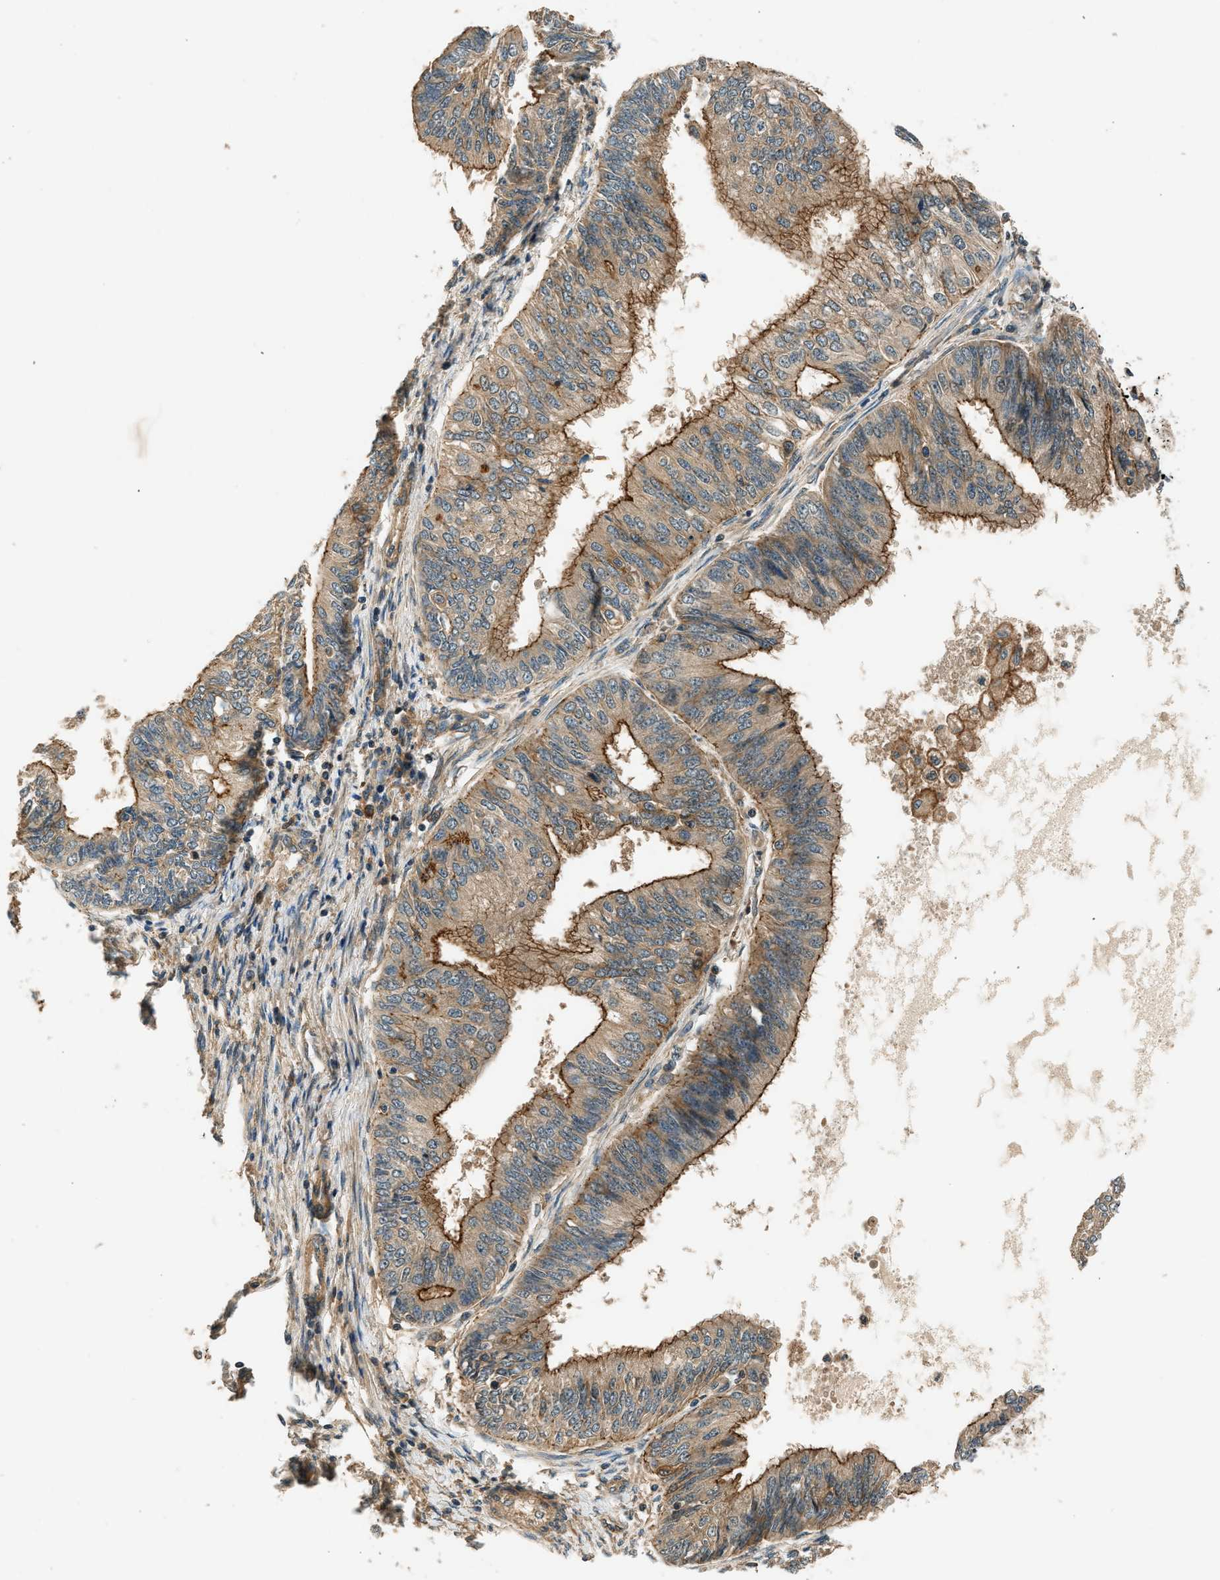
{"staining": {"intensity": "strong", "quantity": "25%-75%", "location": "cytoplasmic/membranous"}, "tissue": "endometrial cancer", "cell_type": "Tumor cells", "image_type": "cancer", "snomed": [{"axis": "morphology", "description": "Adenocarcinoma, NOS"}, {"axis": "topography", "description": "Endometrium"}], "caption": "Adenocarcinoma (endometrial) stained with a protein marker displays strong staining in tumor cells.", "gene": "ARHGEF11", "patient": {"sex": "female", "age": 58}}